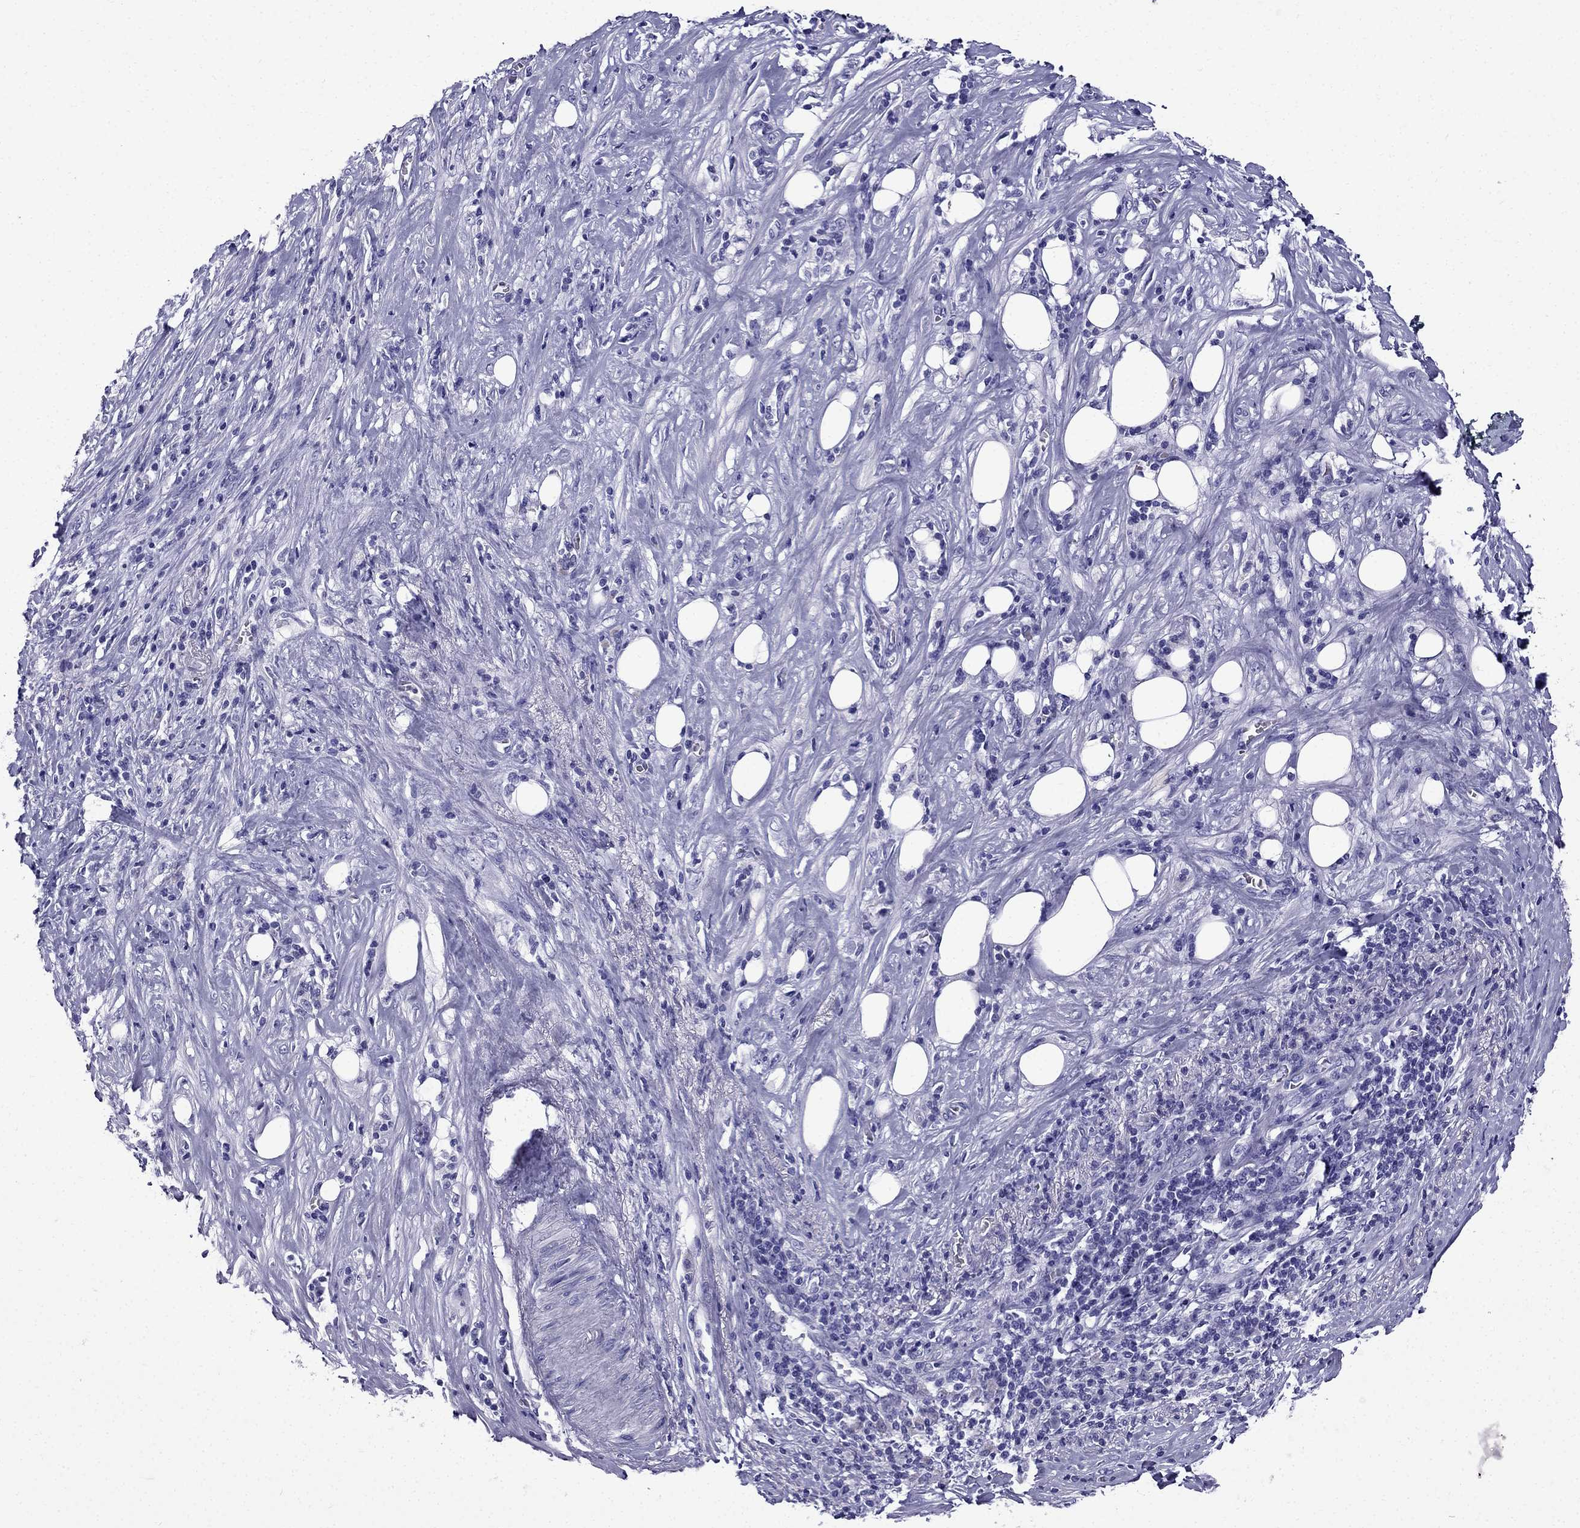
{"staining": {"intensity": "negative", "quantity": "none", "location": "none"}, "tissue": "pancreatic cancer", "cell_type": "Tumor cells", "image_type": "cancer", "snomed": [{"axis": "morphology", "description": "Adenocarcinoma, NOS"}, {"axis": "topography", "description": "Pancreas"}], "caption": "An immunohistochemistry (IHC) image of pancreatic adenocarcinoma is shown. There is no staining in tumor cells of pancreatic adenocarcinoma. (DAB immunohistochemistry (IHC) with hematoxylin counter stain).", "gene": "ERC2", "patient": {"sex": "male", "age": 57}}